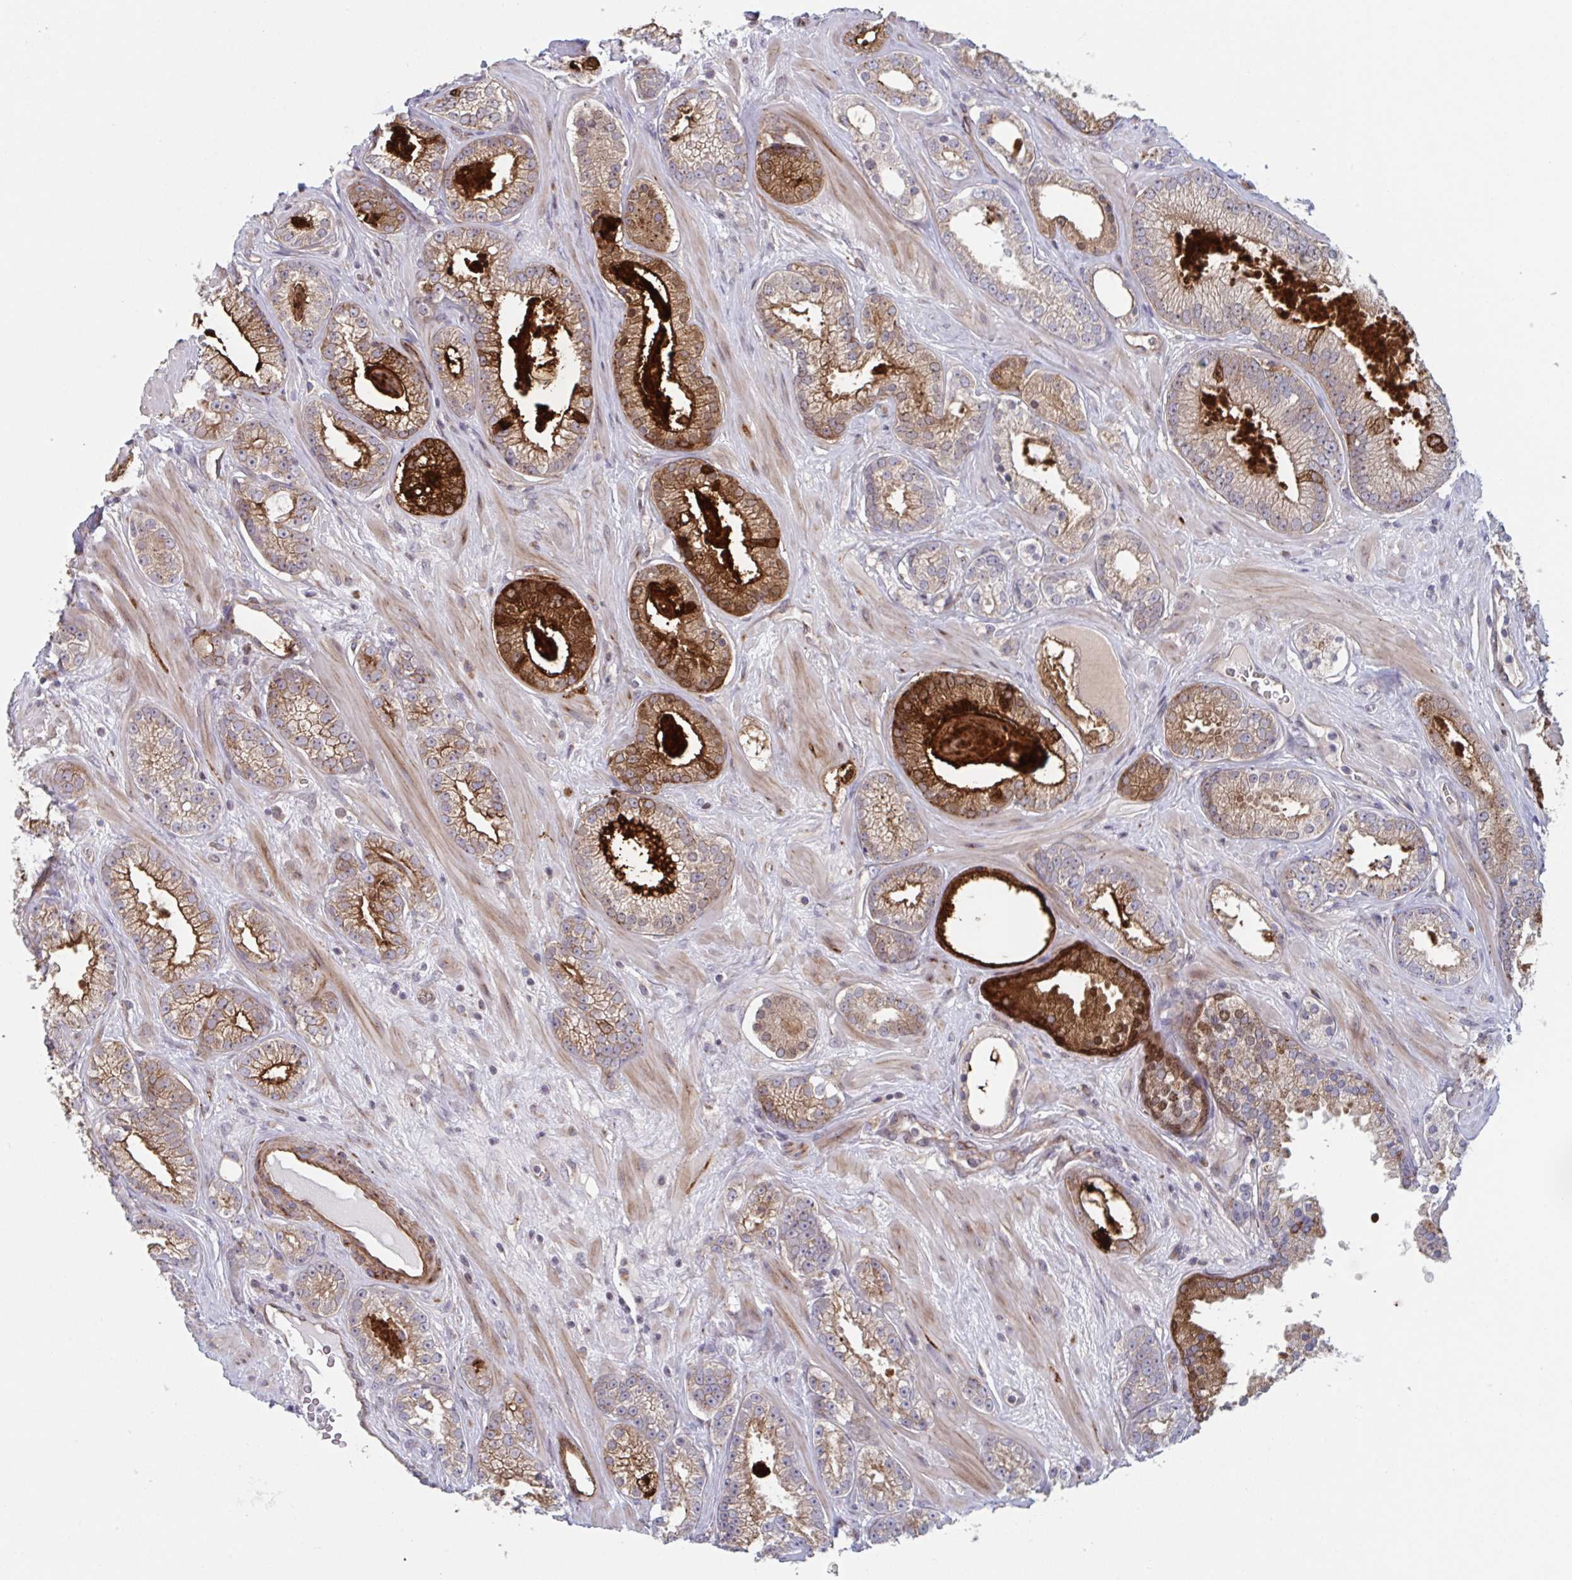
{"staining": {"intensity": "strong", "quantity": "25%-75%", "location": "cytoplasmic/membranous"}, "tissue": "prostate cancer", "cell_type": "Tumor cells", "image_type": "cancer", "snomed": [{"axis": "morphology", "description": "Adenocarcinoma, High grade"}, {"axis": "topography", "description": "Prostate"}], "caption": "Brown immunohistochemical staining in human prostate cancer (high-grade adenocarcinoma) displays strong cytoplasmic/membranous positivity in about 25%-75% of tumor cells.", "gene": "TNFSF10", "patient": {"sex": "male", "age": 66}}